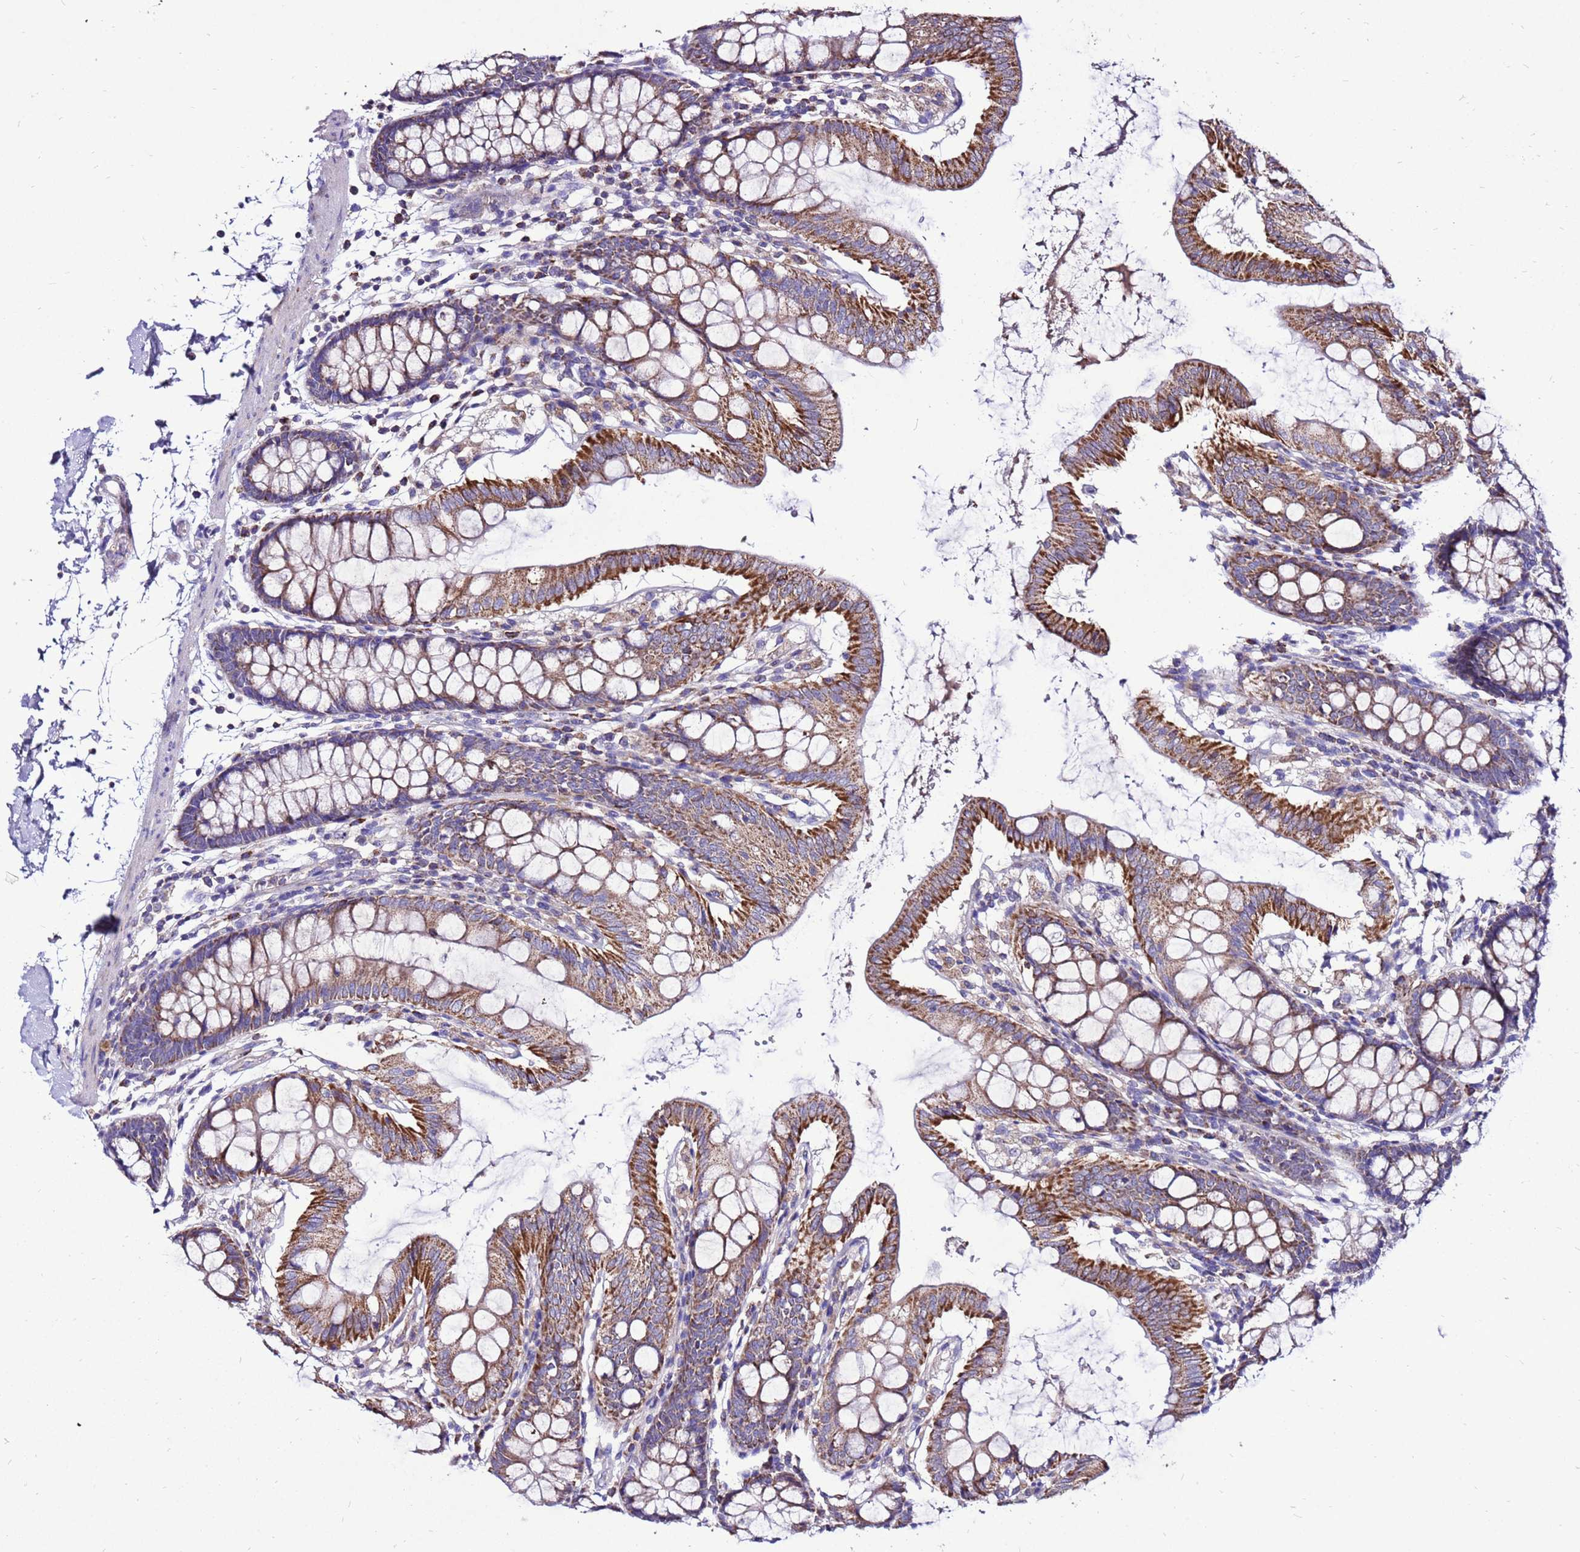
{"staining": {"intensity": "weak", "quantity": "25%-75%", "location": "cytoplasmic/membranous"}, "tissue": "colon", "cell_type": "Endothelial cells", "image_type": "normal", "snomed": [{"axis": "morphology", "description": "Normal tissue, NOS"}, {"axis": "topography", "description": "Colon"}], "caption": "Unremarkable colon demonstrates weak cytoplasmic/membranous positivity in approximately 25%-75% of endothelial cells, visualized by immunohistochemistry. Nuclei are stained in blue.", "gene": "TMEM106C", "patient": {"sex": "male", "age": 75}}